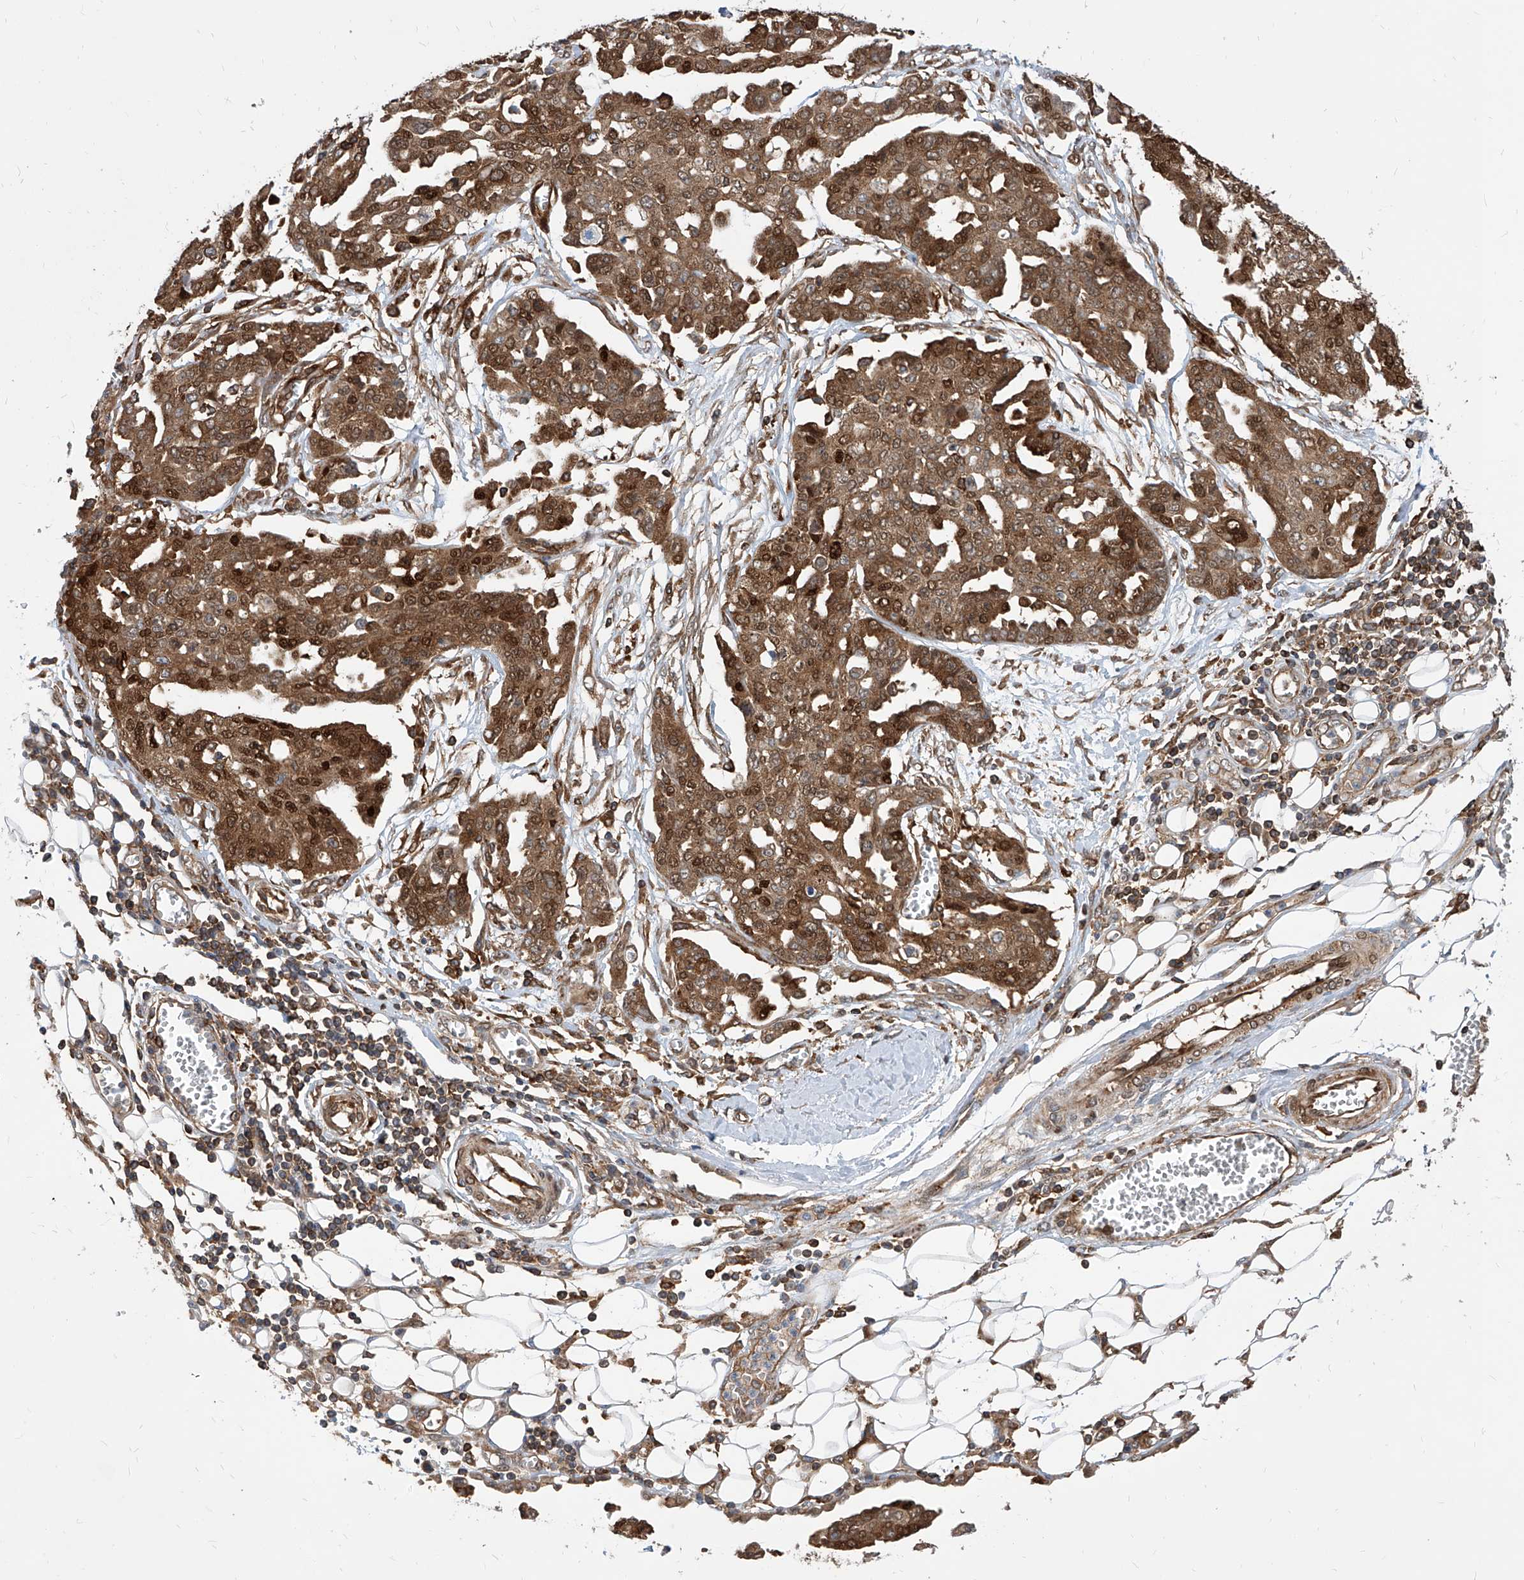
{"staining": {"intensity": "moderate", "quantity": ">75%", "location": "cytoplasmic/membranous,nuclear"}, "tissue": "ovarian cancer", "cell_type": "Tumor cells", "image_type": "cancer", "snomed": [{"axis": "morphology", "description": "Cystadenocarcinoma, serous, NOS"}, {"axis": "topography", "description": "Soft tissue"}, {"axis": "topography", "description": "Ovary"}], "caption": "Human ovarian cancer stained for a protein (brown) exhibits moderate cytoplasmic/membranous and nuclear positive staining in approximately >75% of tumor cells.", "gene": "MAGED2", "patient": {"sex": "female", "age": 57}}